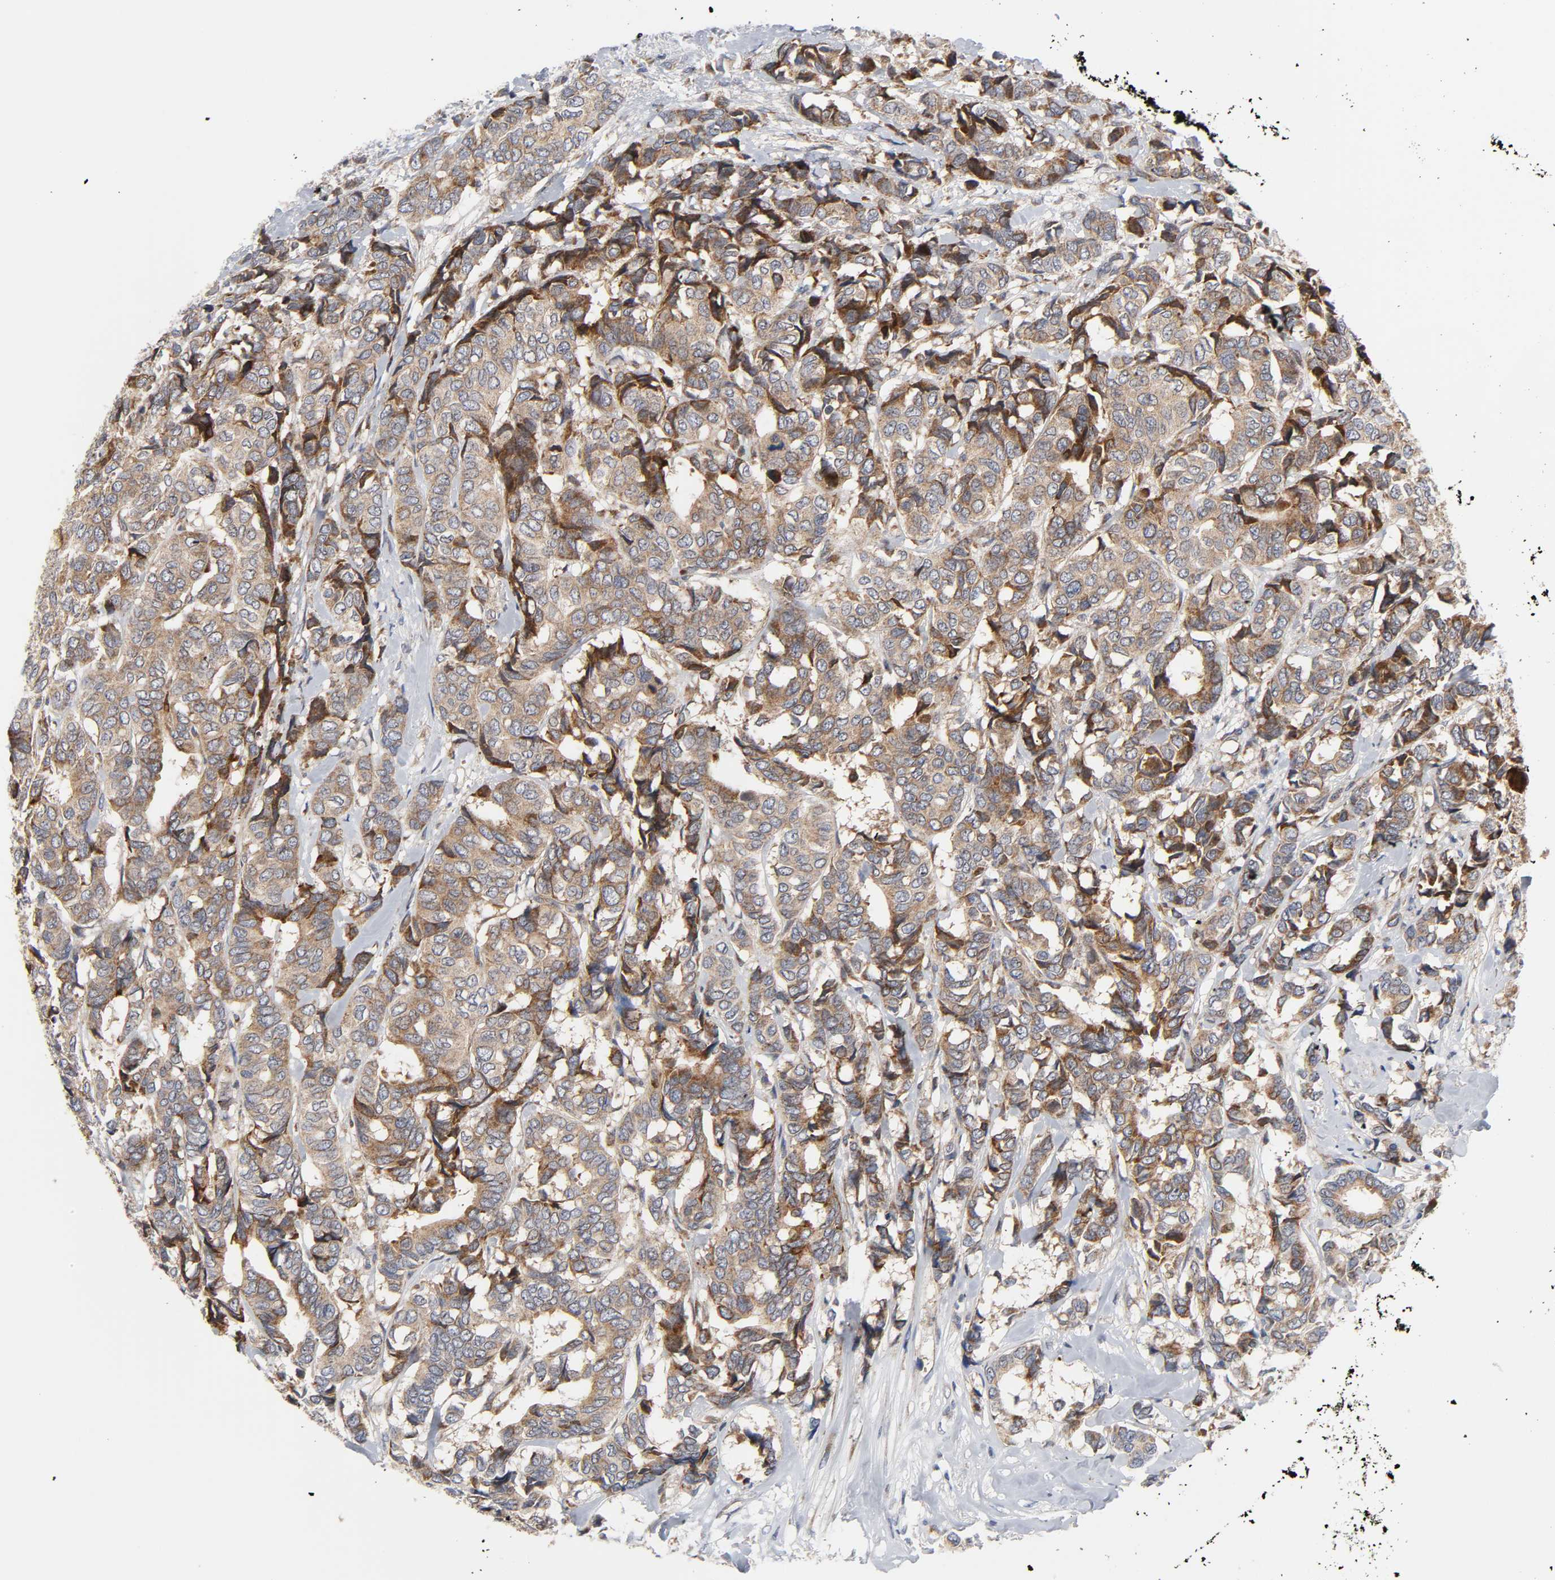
{"staining": {"intensity": "moderate", "quantity": ">75%", "location": "cytoplasmic/membranous"}, "tissue": "breast cancer", "cell_type": "Tumor cells", "image_type": "cancer", "snomed": [{"axis": "morphology", "description": "Duct carcinoma"}, {"axis": "topography", "description": "Breast"}], "caption": "A brown stain labels moderate cytoplasmic/membranous expression of a protein in breast intraductal carcinoma tumor cells.", "gene": "BAX", "patient": {"sex": "female", "age": 87}}